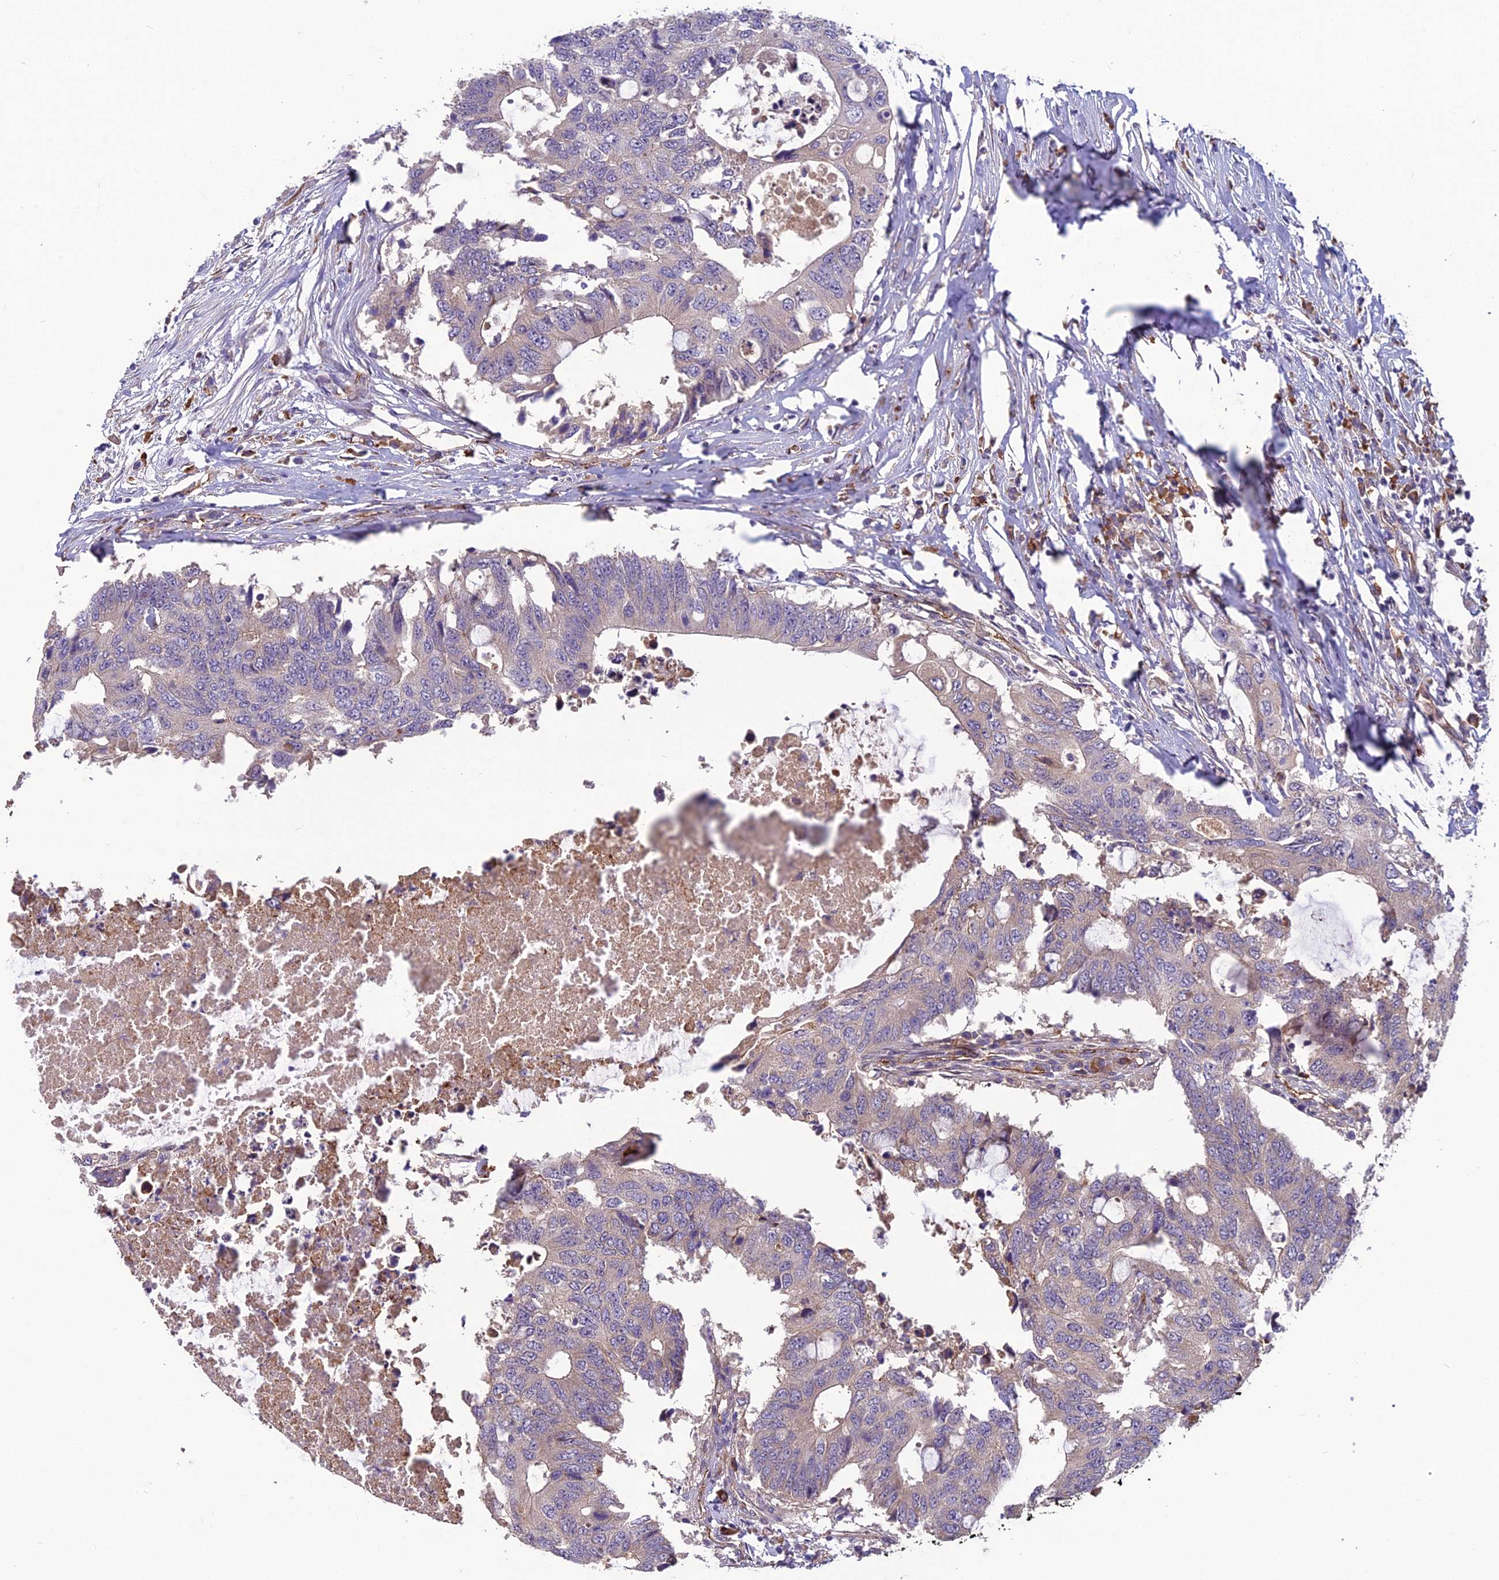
{"staining": {"intensity": "negative", "quantity": "none", "location": "none"}, "tissue": "colorectal cancer", "cell_type": "Tumor cells", "image_type": "cancer", "snomed": [{"axis": "morphology", "description": "Adenocarcinoma, NOS"}, {"axis": "topography", "description": "Colon"}], "caption": "Histopathology image shows no significant protein expression in tumor cells of colorectal cancer (adenocarcinoma).", "gene": "TSPAN15", "patient": {"sex": "male", "age": 71}}